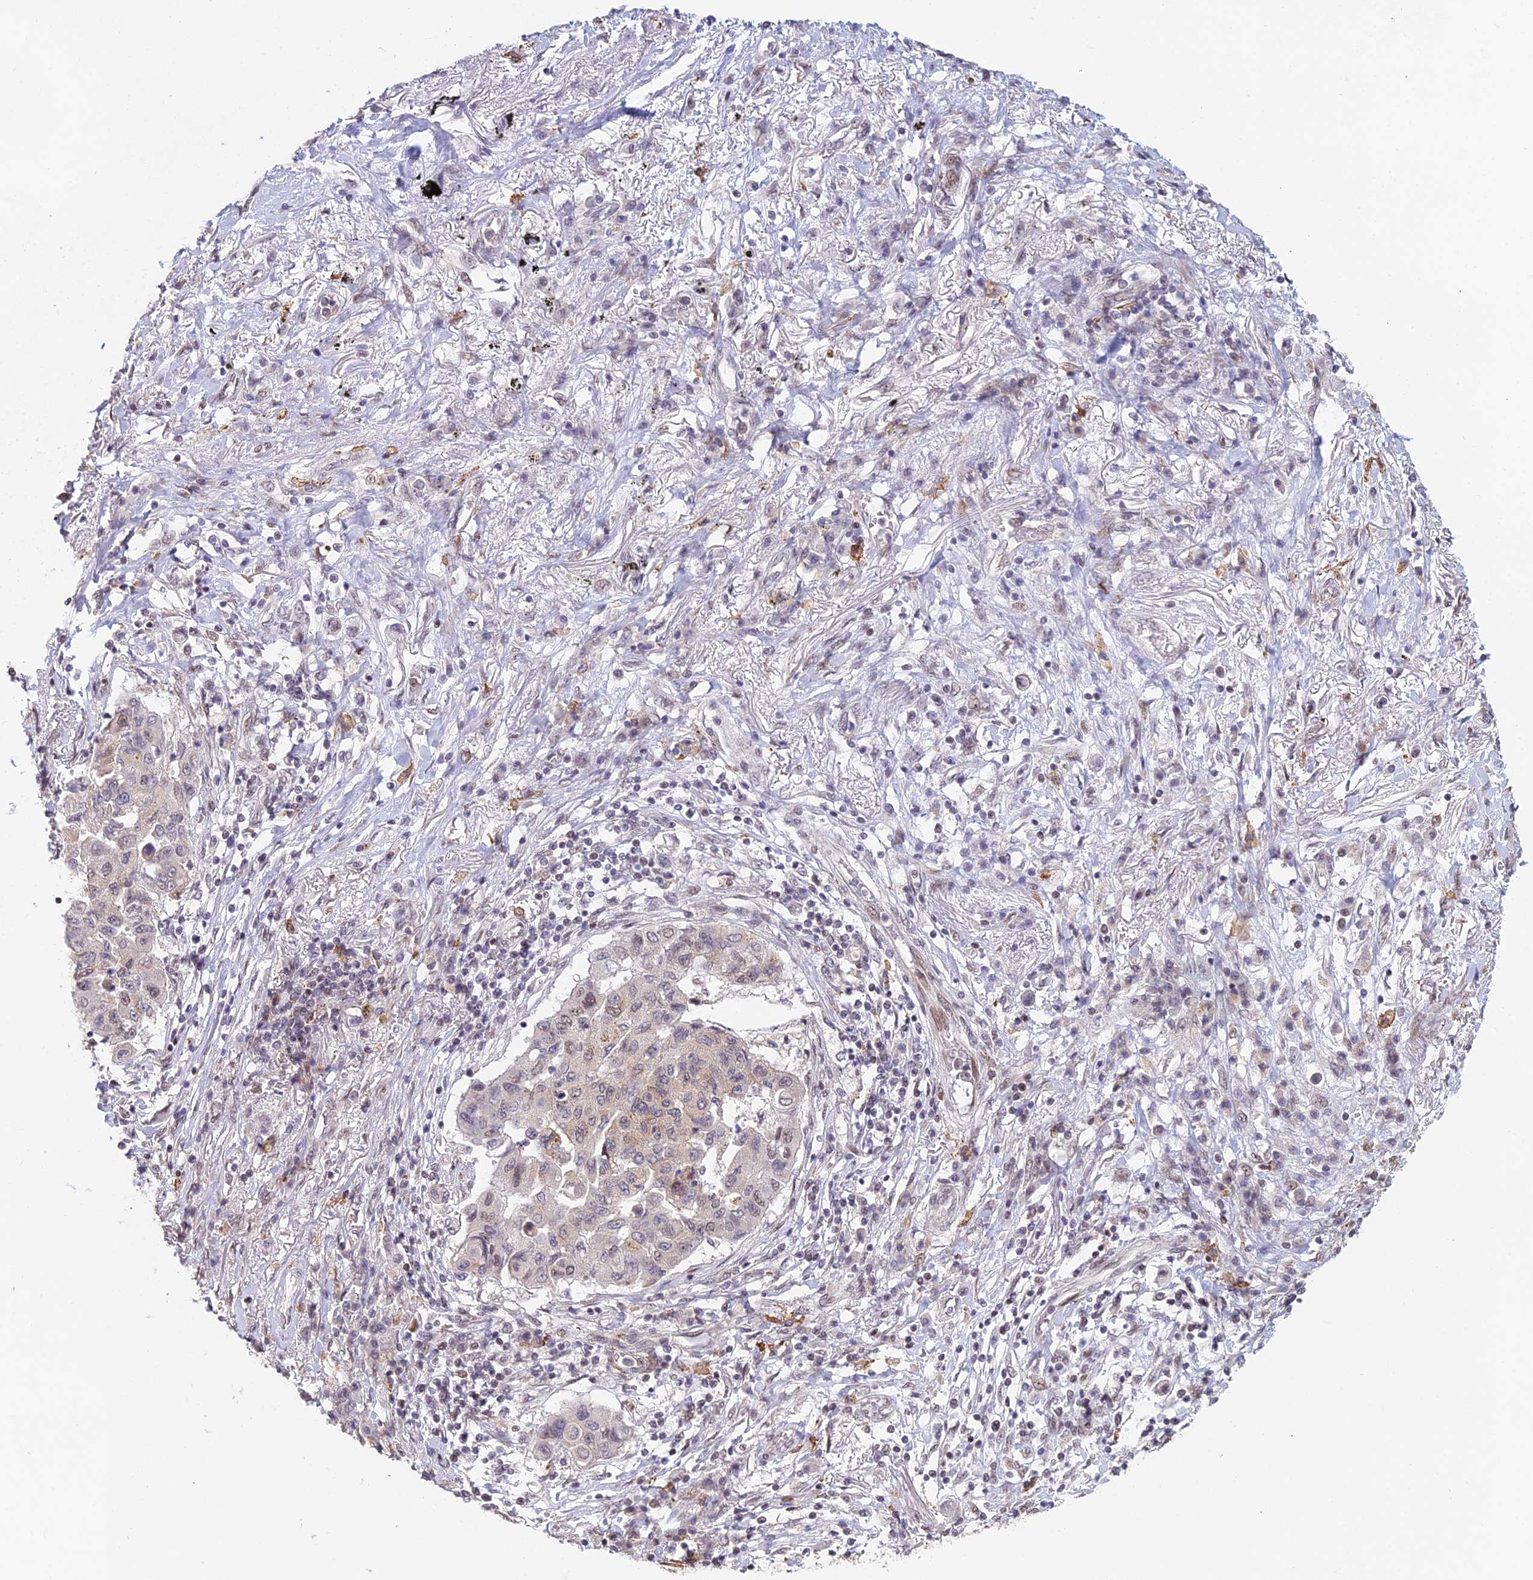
{"staining": {"intensity": "weak", "quantity": "<25%", "location": "nuclear"}, "tissue": "lung cancer", "cell_type": "Tumor cells", "image_type": "cancer", "snomed": [{"axis": "morphology", "description": "Squamous cell carcinoma, NOS"}, {"axis": "topography", "description": "Lung"}], "caption": "Immunohistochemistry (IHC) histopathology image of human lung squamous cell carcinoma stained for a protein (brown), which reveals no positivity in tumor cells. (DAB (3,3'-diaminobenzidine) immunohistochemistry (IHC) visualized using brightfield microscopy, high magnification).", "gene": "ABHD17A", "patient": {"sex": "male", "age": 74}}